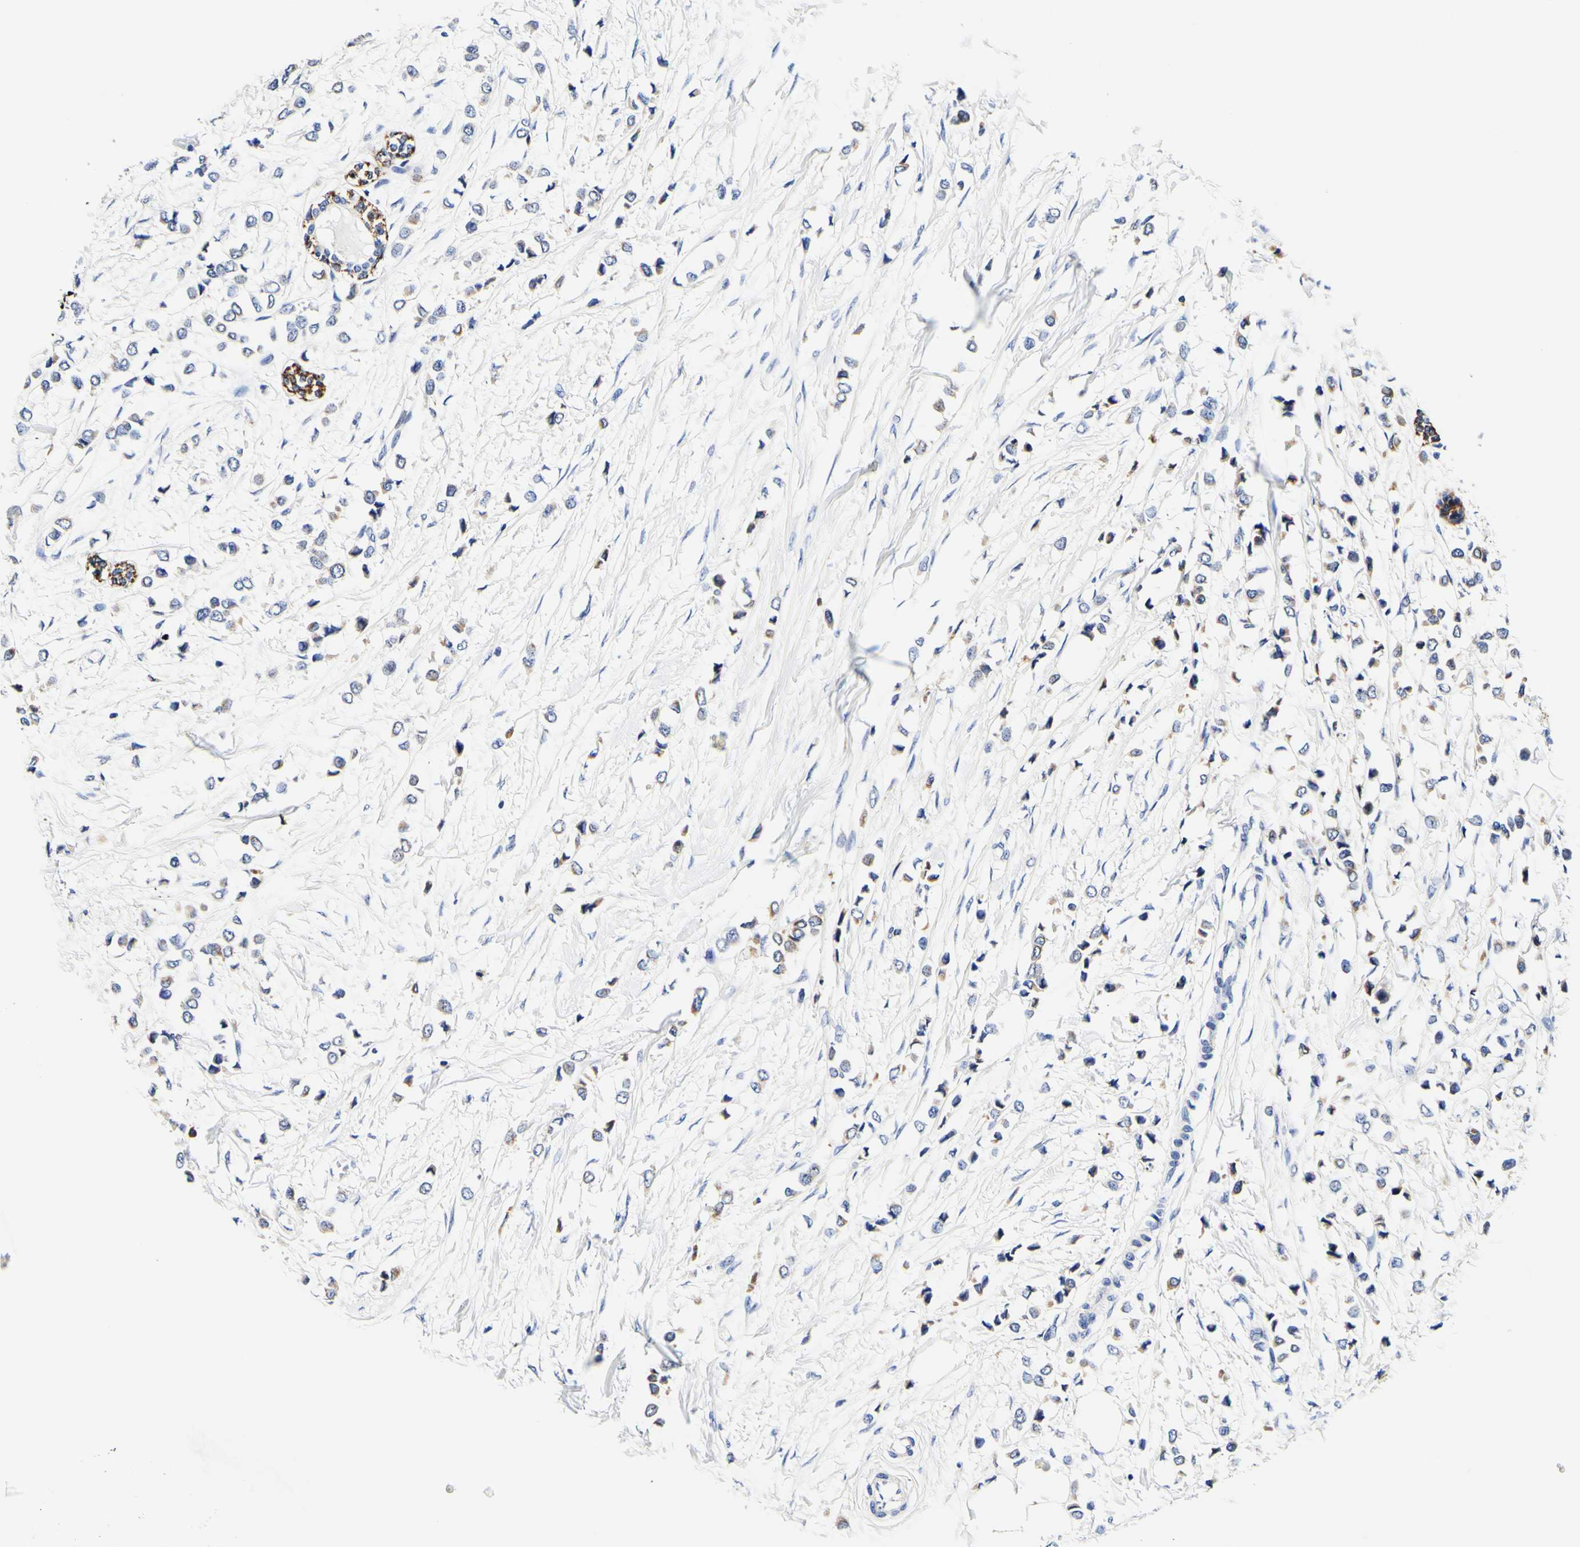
{"staining": {"intensity": "weak", "quantity": "25%-75%", "location": "cytoplasmic/membranous"}, "tissue": "breast cancer", "cell_type": "Tumor cells", "image_type": "cancer", "snomed": [{"axis": "morphology", "description": "Lobular carcinoma"}, {"axis": "topography", "description": "Breast"}], "caption": "This histopathology image shows immunohistochemistry (IHC) staining of breast cancer (lobular carcinoma), with low weak cytoplasmic/membranous staining in approximately 25%-75% of tumor cells.", "gene": "CAMK4", "patient": {"sex": "female", "age": 51}}